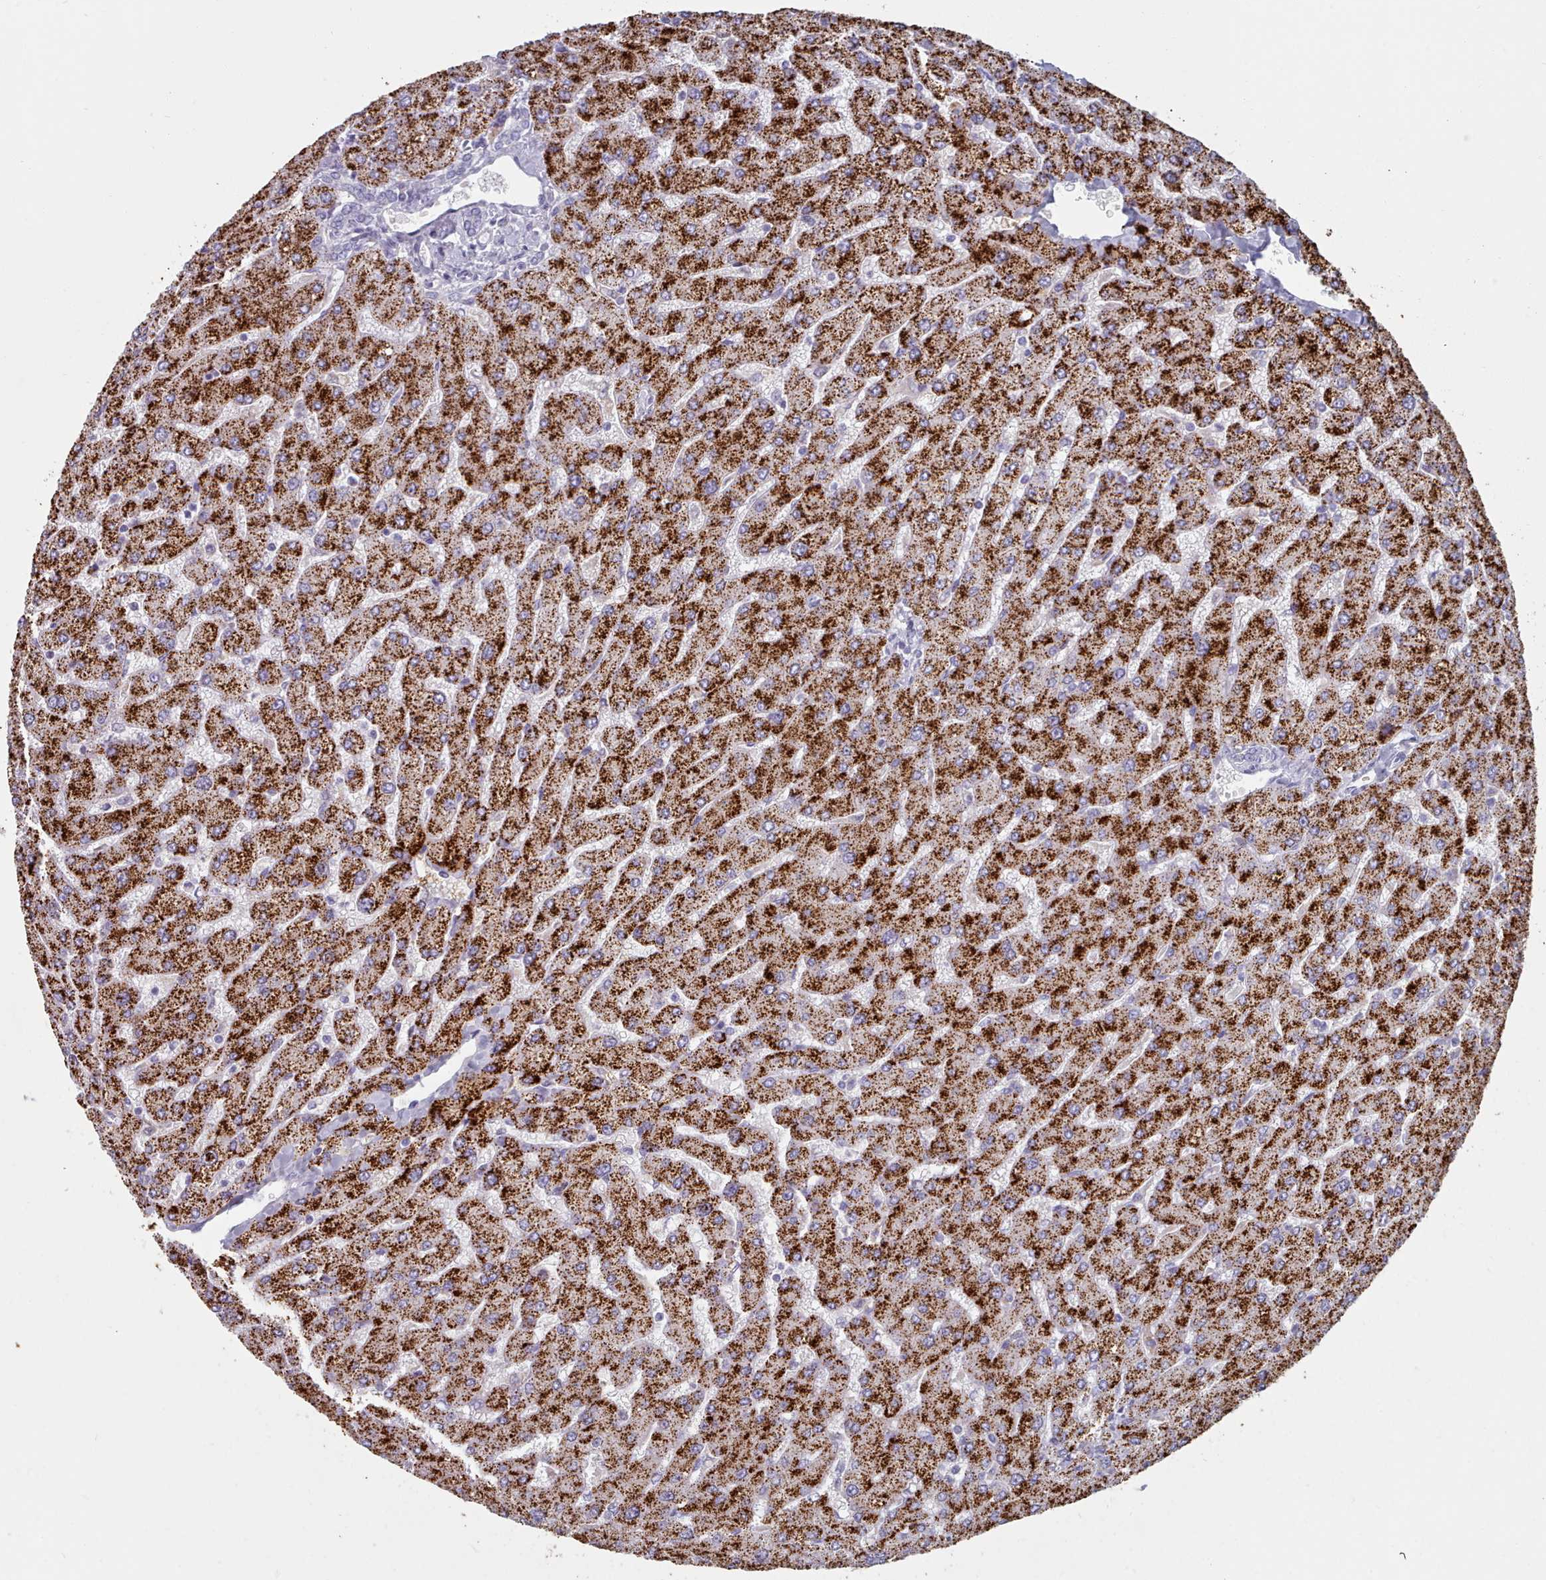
{"staining": {"intensity": "negative", "quantity": "none", "location": "none"}, "tissue": "liver", "cell_type": "Cholangiocytes", "image_type": "normal", "snomed": [{"axis": "morphology", "description": "Normal tissue, NOS"}, {"axis": "topography", "description": "Liver"}], "caption": "Immunohistochemical staining of normal human liver reveals no significant staining in cholangiocytes. (Brightfield microscopy of DAB (3,3'-diaminobenzidine) IHC at high magnification).", "gene": "HAO1", "patient": {"sex": "male", "age": 55}}